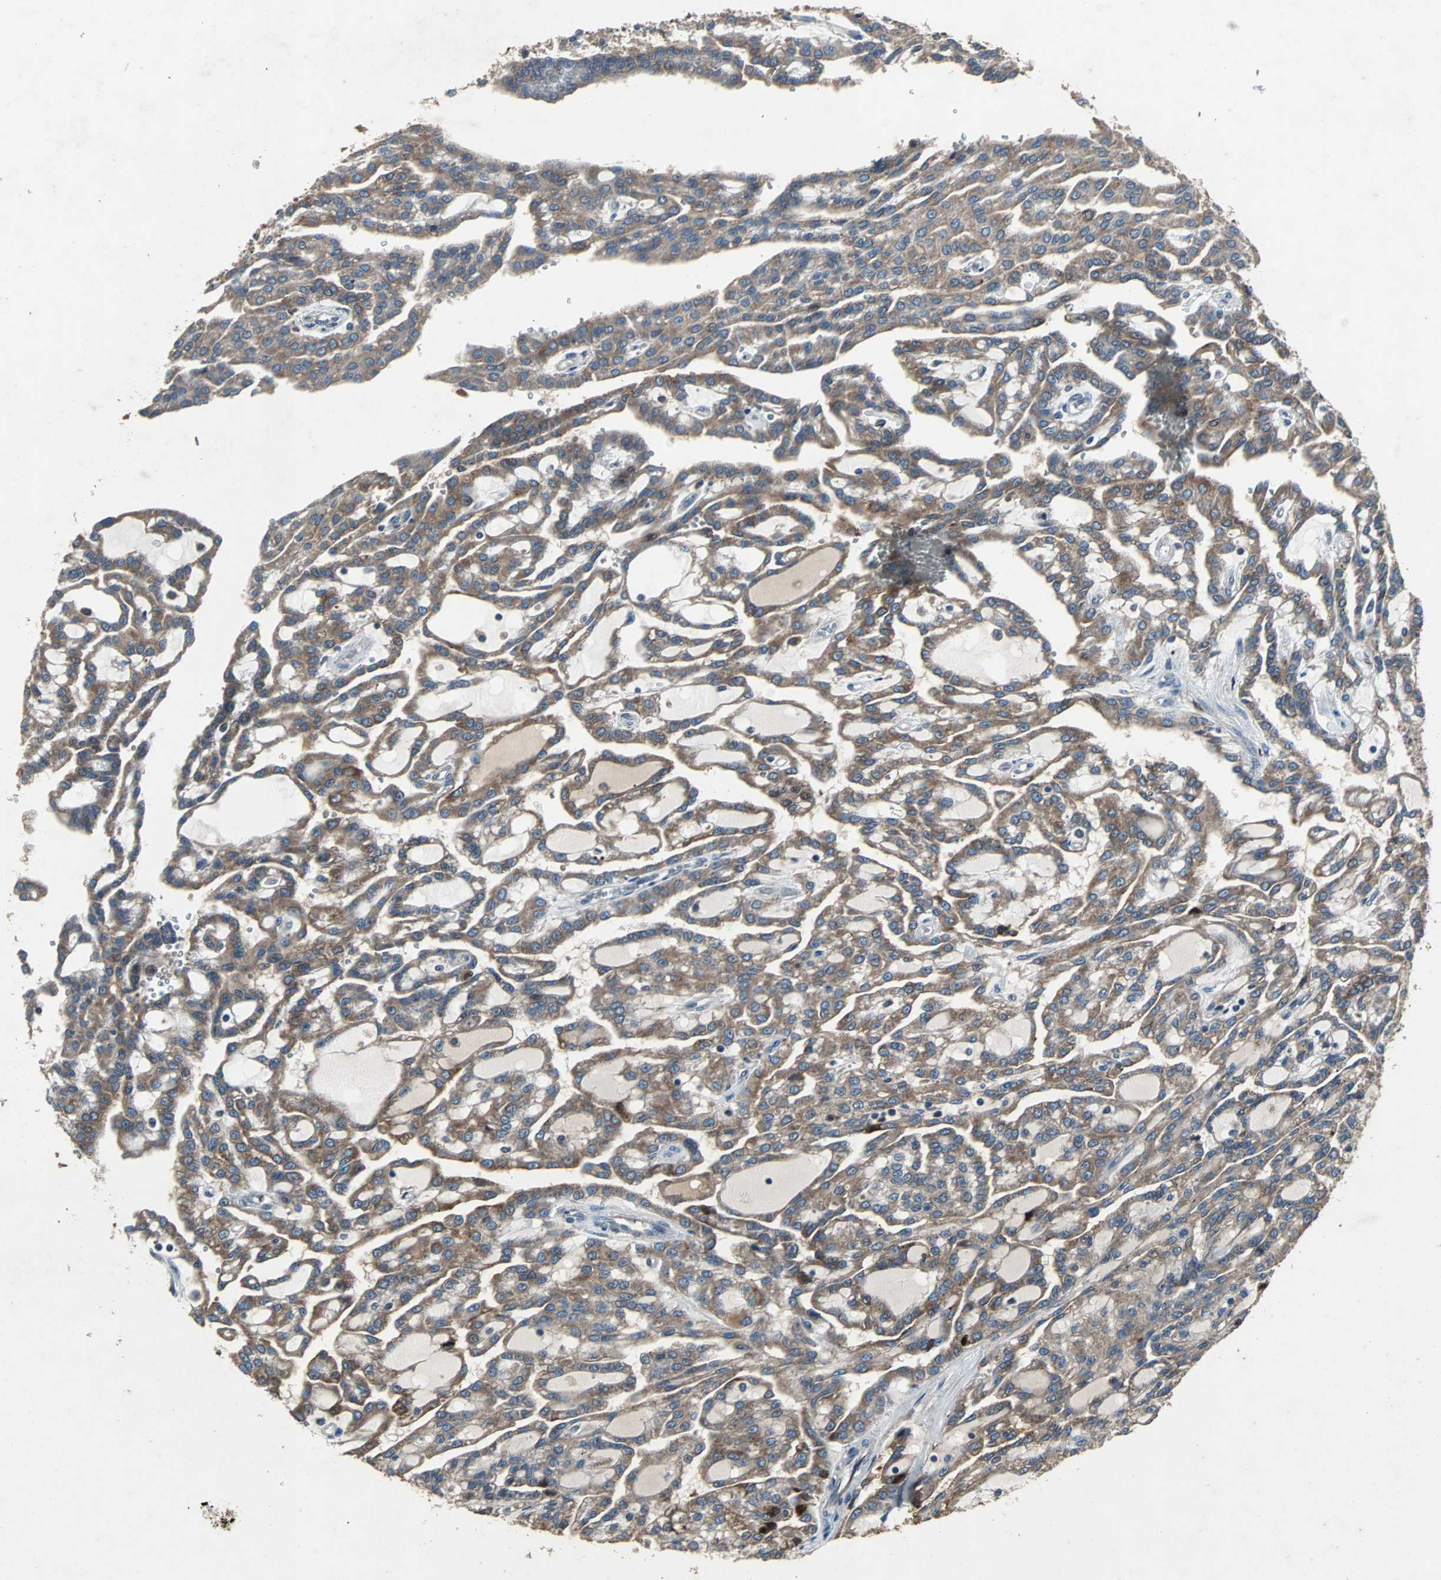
{"staining": {"intensity": "weak", "quantity": ">75%", "location": "cytoplasmic/membranous"}, "tissue": "renal cancer", "cell_type": "Tumor cells", "image_type": "cancer", "snomed": [{"axis": "morphology", "description": "Adenocarcinoma, NOS"}, {"axis": "topography", "description": "Kidney"}], "caption": "About >75% of tumor cells in human renal cancer demonstrate weak cytoplasmic/membranous protein staining as visualized by brown immunohistochemical staining.", "gene": "SOS1", "patient": {"sex": "male", "age": 63}}